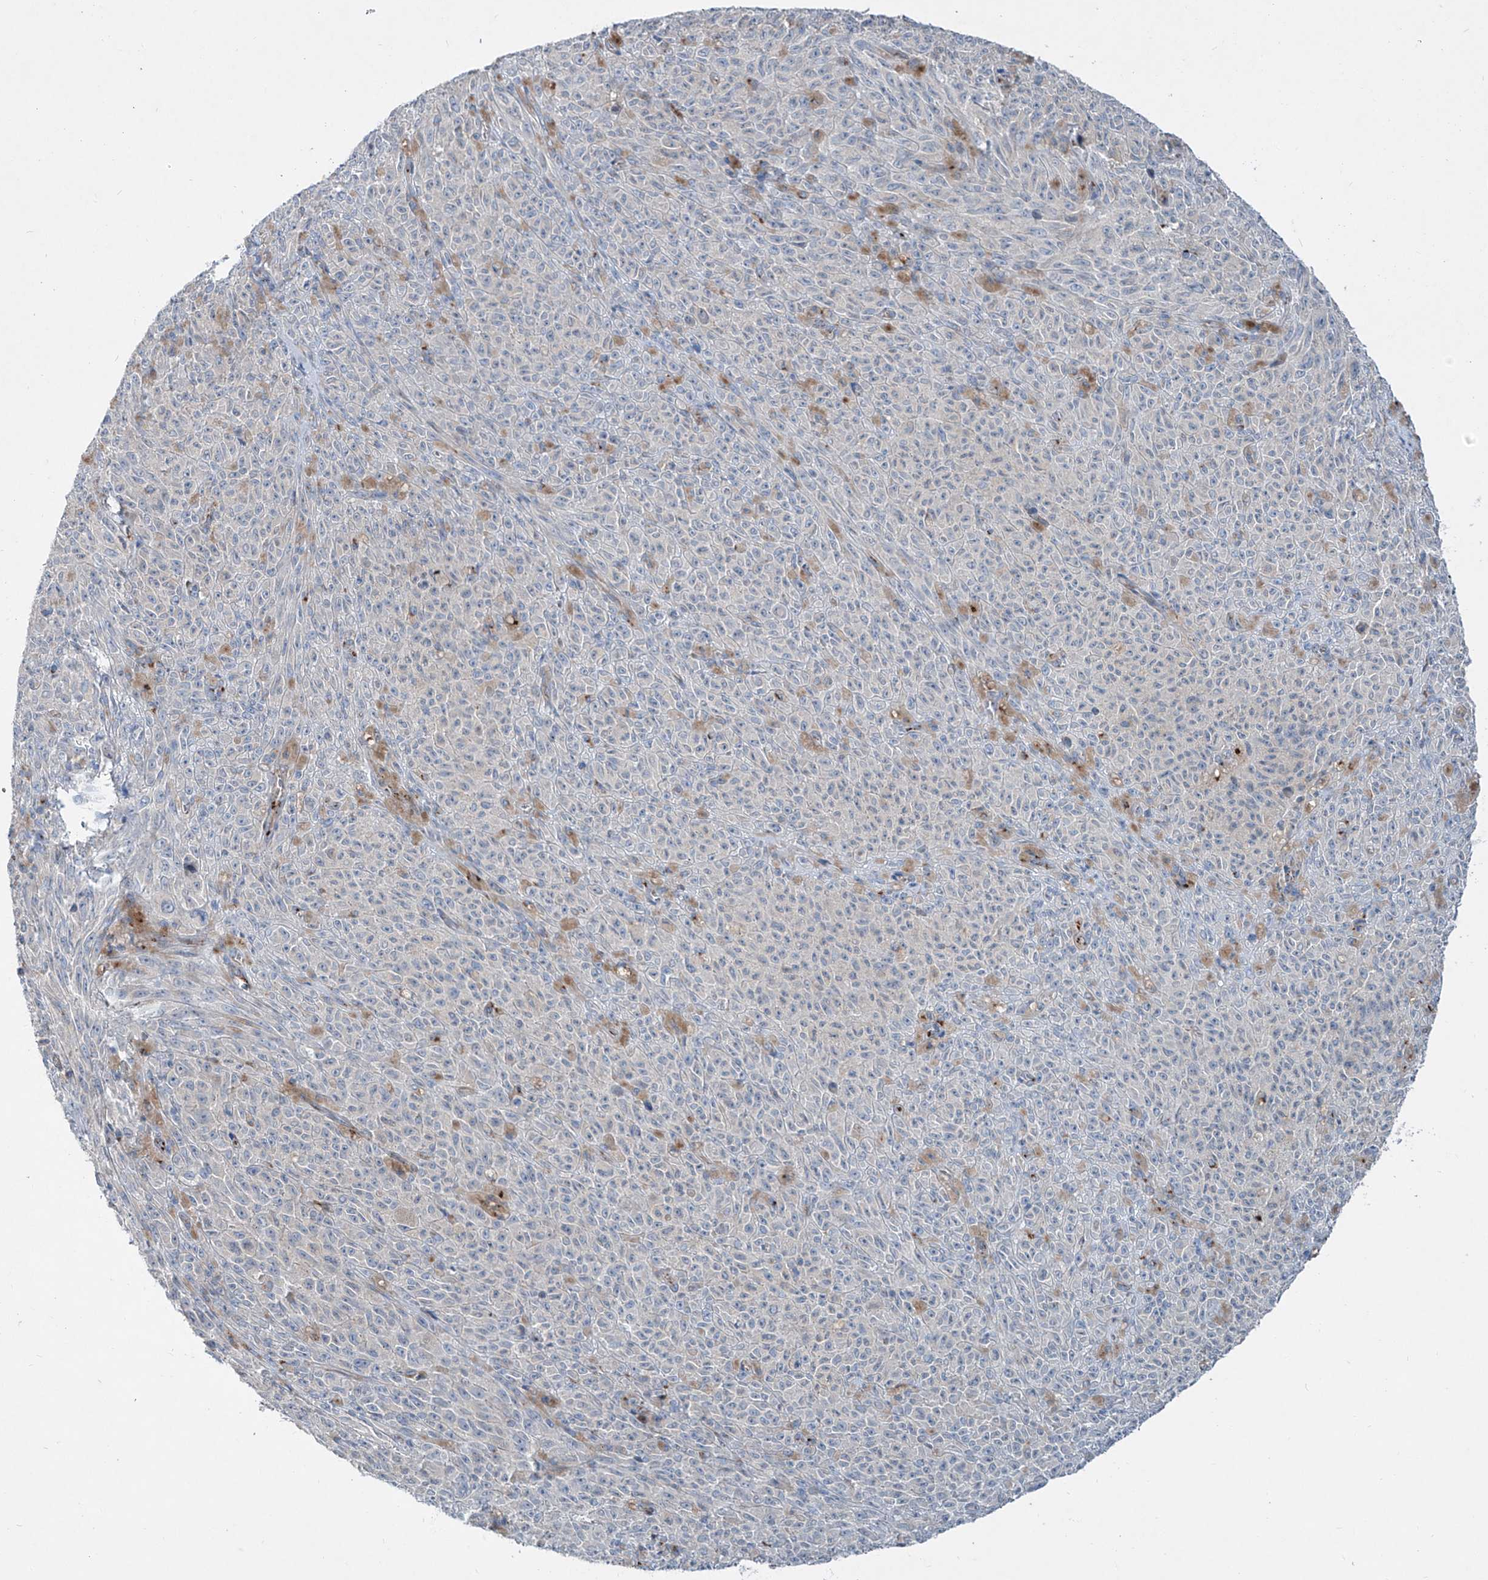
{"staining": {"intensity": "negative", "quantity": "none", "location": "none"}, "tissue": "melanoma", "cell_type": "Tumor cells", "image_type": "cancer", "snomed": [{"axis": "morphology", "description": "Malignant melanoma, NOS"}, {"axis": "topography", "description": "Skin"}], "caption": "The immunohistochemistry image has no significant positivity in tumor cells of melanoma tissue.", "gene": "CDH5", "patient": {"sex": "female", "age": 82}}